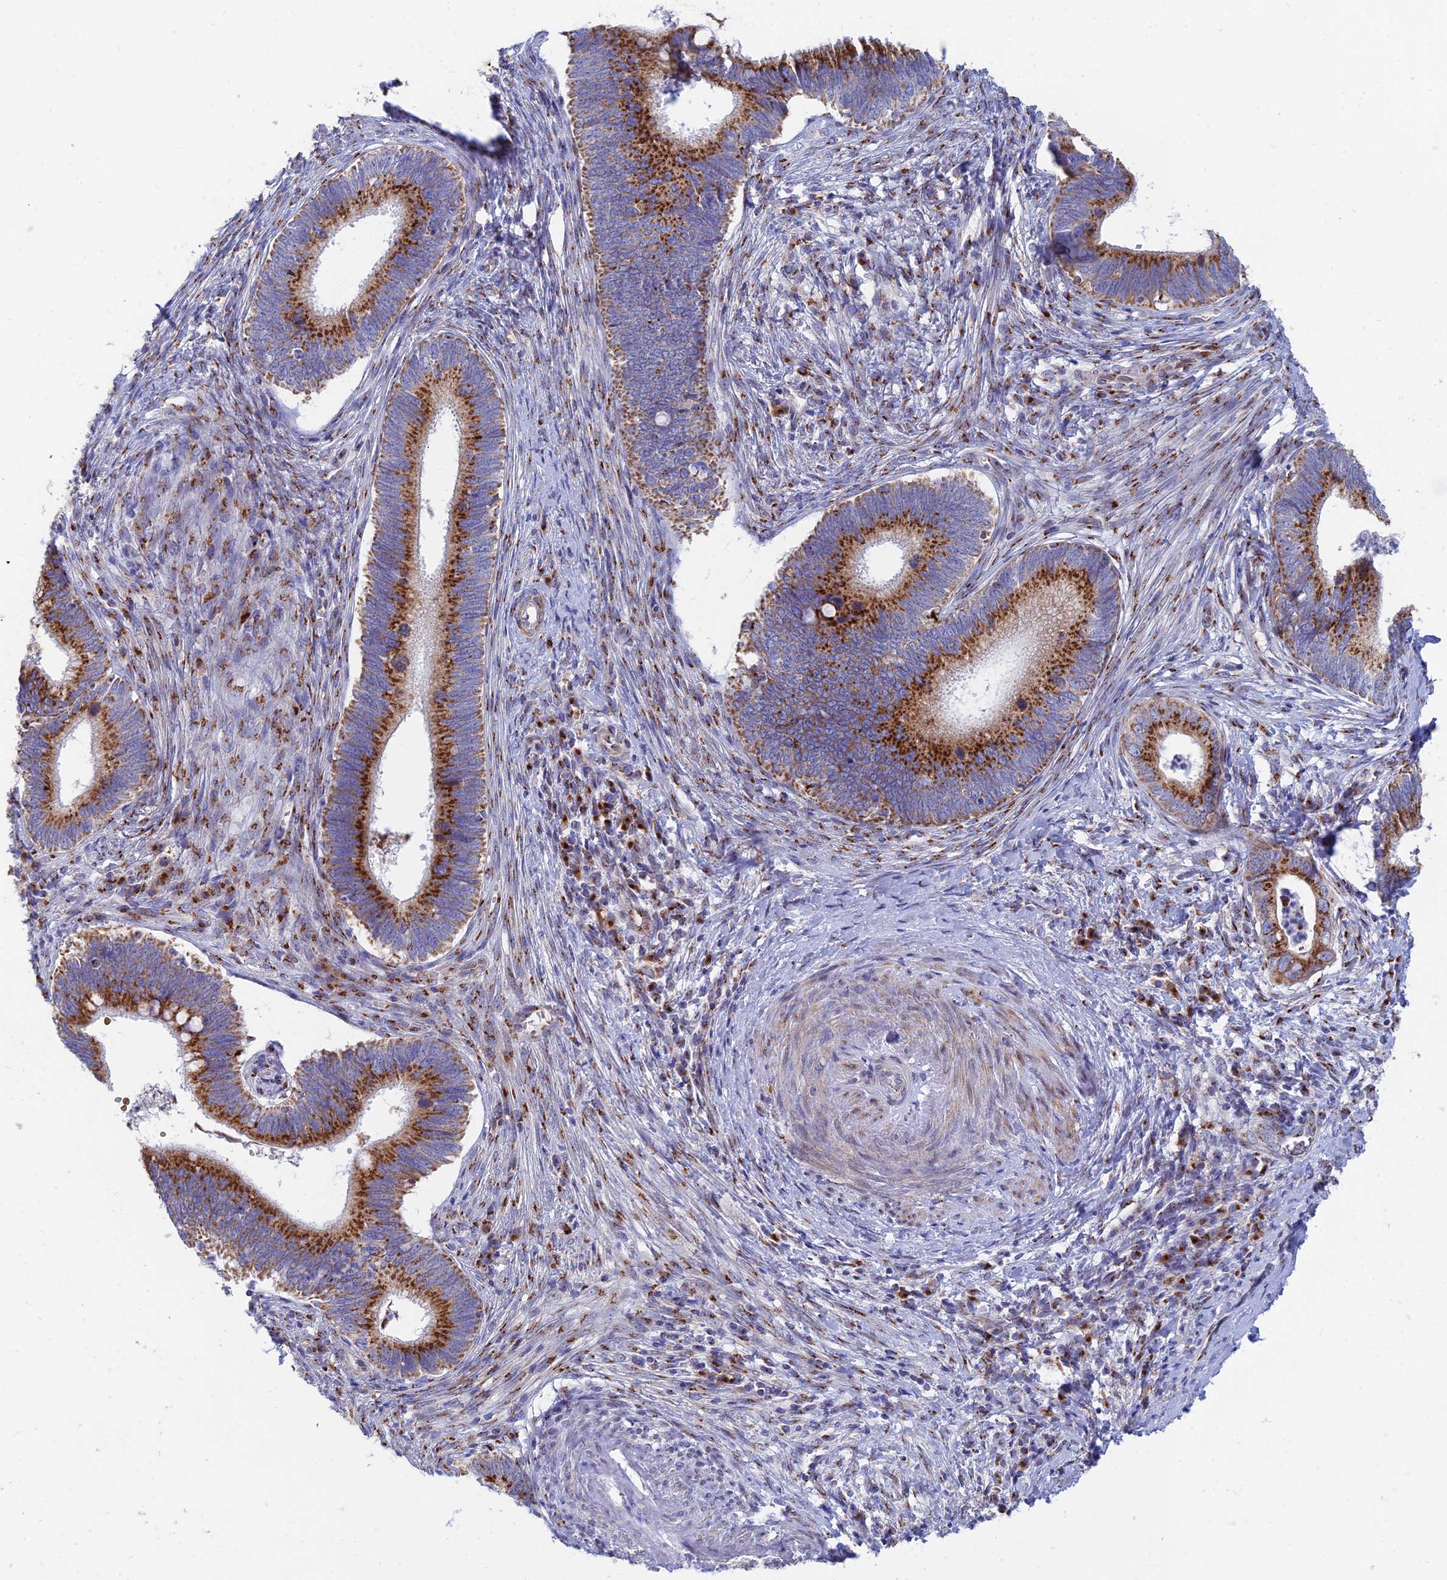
{"staining": {"intensity": "strong", "quantity": ">75%", "location": "cytoplasmic/membranous"}, "tissue": "cervical cancer", "cell_type": "Tumor cells", "image_type": "cancer", "snomed": [{"axis": "morphology", "description": "Adenocarcinoma, NOS"}, {"axis": "topography", "description": "Cervix"}], "caption": "Protein analysis of cervical cancer tissue reveals strong cytoplasmic/membranous expression in about >75% of tumor cells.", "gene": "HS2ST1", "patient": {"sex": "female", "age": 42}}